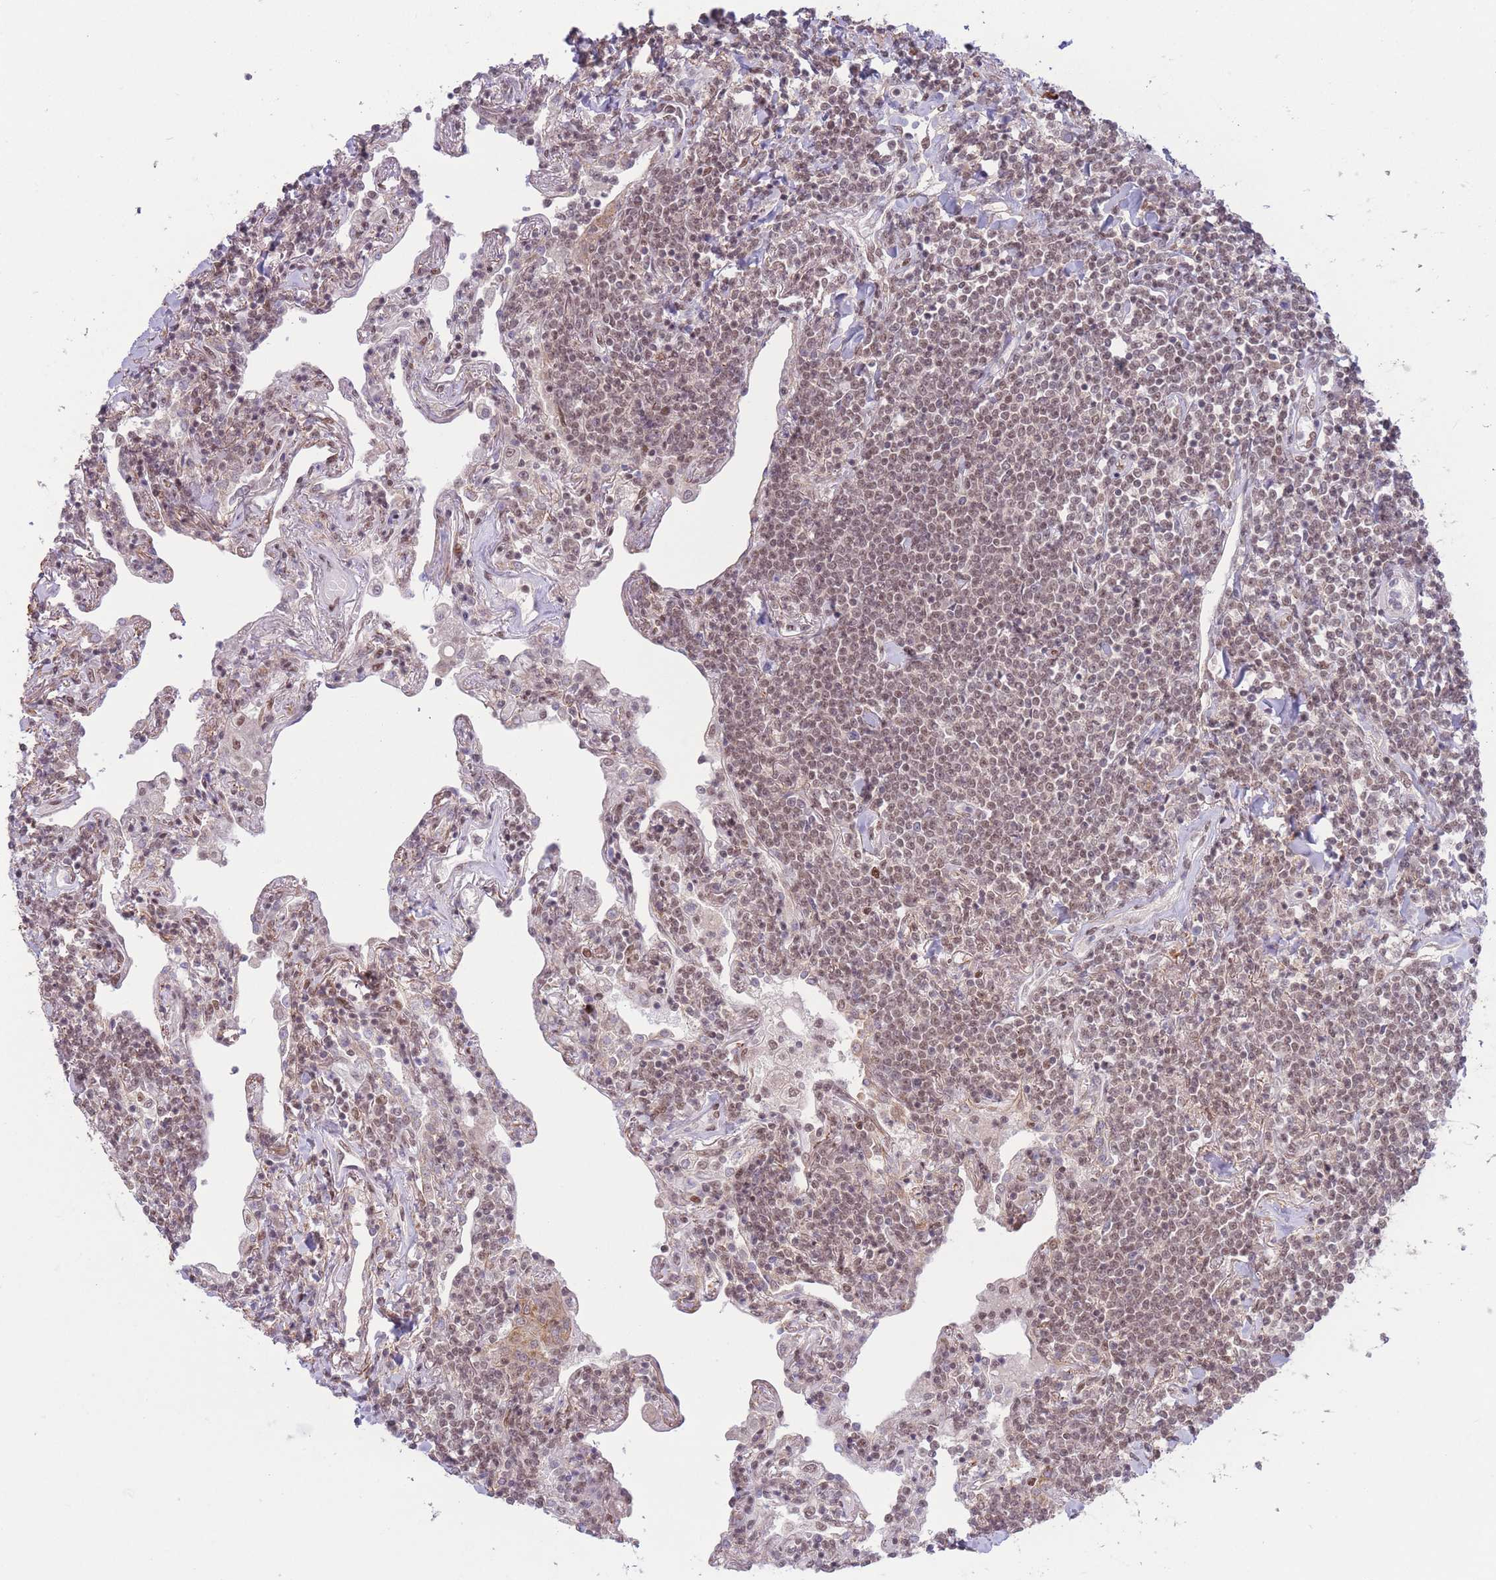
{"staining": {"intensity": "moderate", "quantity": ">75%", "location": "nuclear"}, "tissue": "lymphoma", "cell_type": "Tumor cells", "image_type": "cancer", "snomed": [{"axis": "morphology", "description": "Malignant lymphoma, non-Hodgkin's type, Low grade"}, {"axis": "topography", "description": "Lung"}], "caption": "Moderate nuclear staining is identified in approximately >75% of tumor cells in lymphoma.", "gene": "CARD8", "patient": {"sex": "female", "age": 71}}